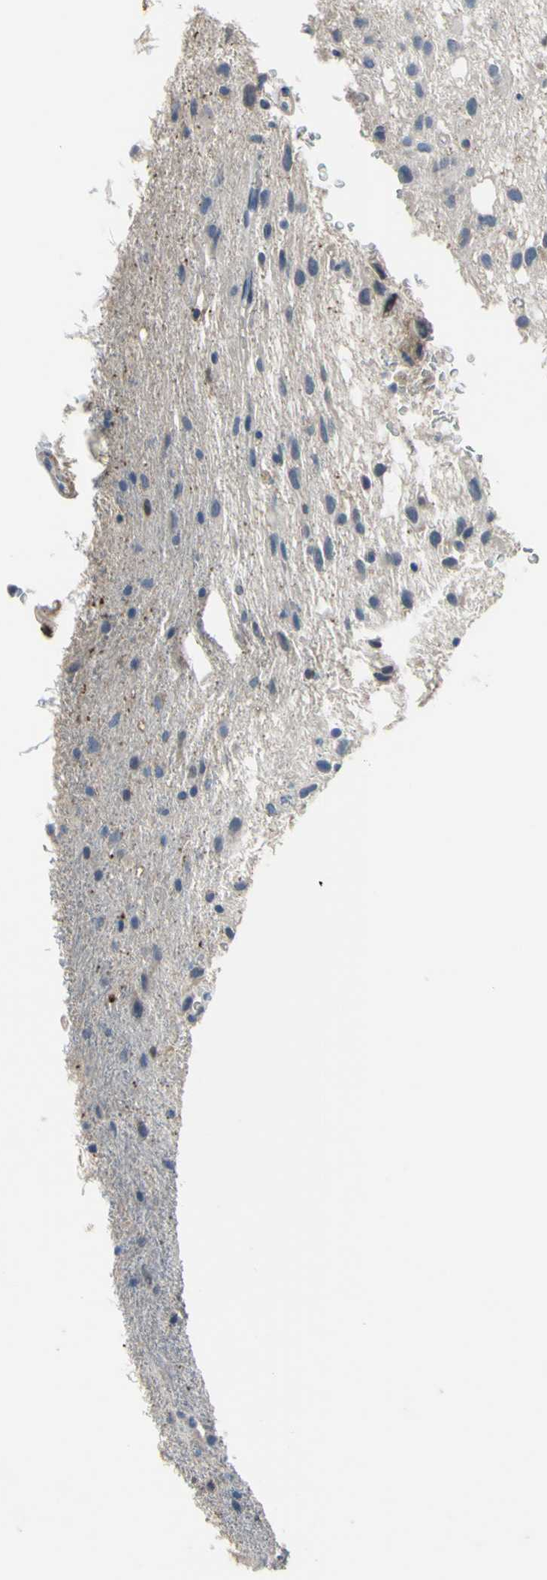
{"staining": {"intensity": "negative", "quantity": "none", "location": "none"}, "tissue": "glioma", "cell_type": "Tumor cells", "image_type": "cancer", "snomed": [{"axis": "morphology", "description": "Glioma, malignant, Low grade"}, {"axis": "topography", "description": "Brain"}], "caption": "Protein analysis of malignant glioma (low-grade) exhibits no significant staining in tumor cells. The staining is performed using DAB (3,3'-diaminobenzidine) brown chromogen with nuclei counter-stained in using hematoxylin.", "gene": "LHX9", "patient": {"sex": "male", "age": 77}}